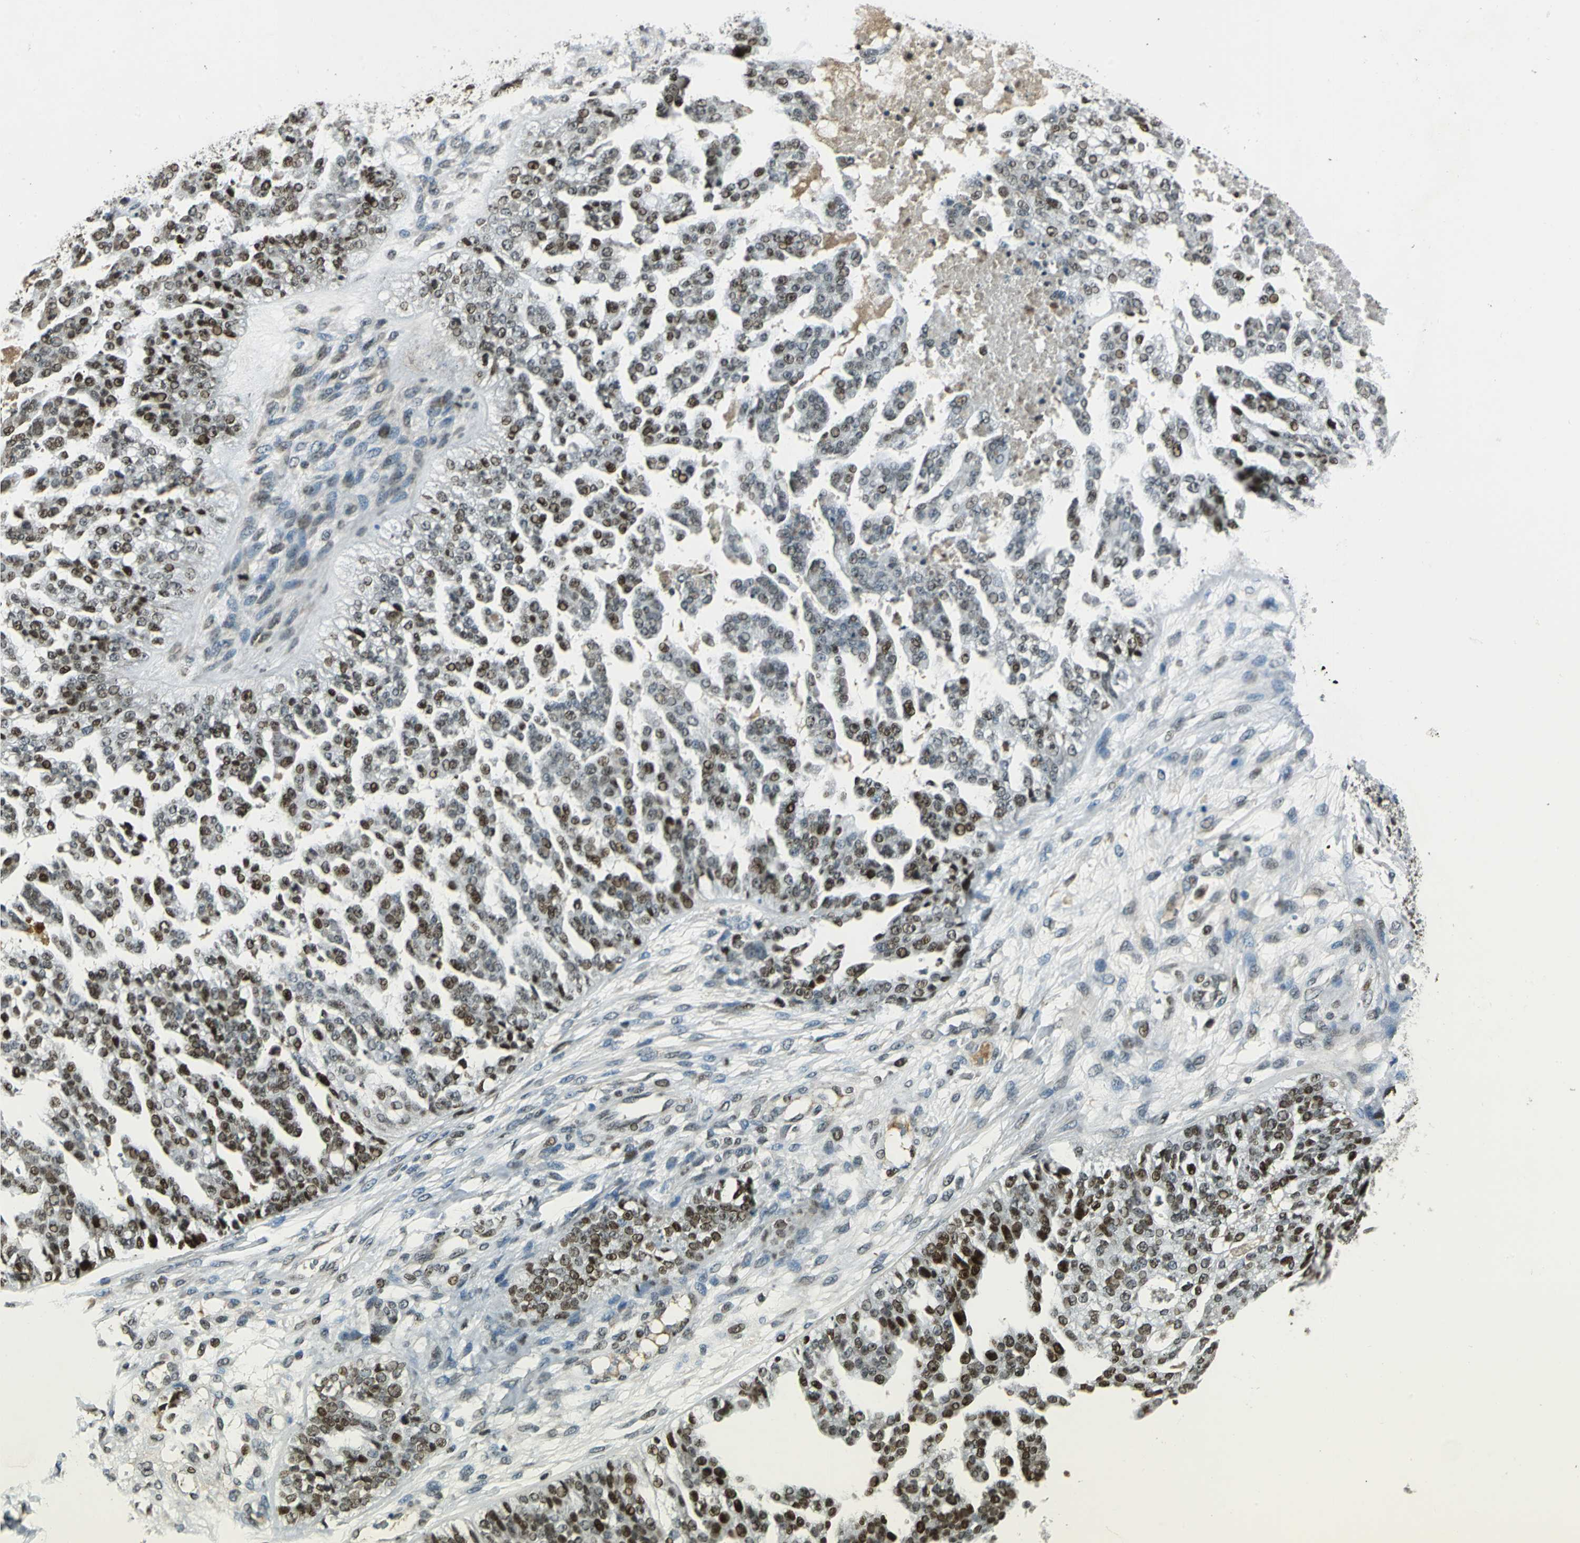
{"staining": {"intensity": "strong", "quantity": ">75%", "location": "nuclear"}, "tissue": "ovarian cancer", "cell_type": "Tumor cells", "image_type": "cancer", "snomed": [{"axis": "morphology", "description": "Carcinoma, NOS"}, {"axis": "topography", "description": "Soft tissue"}, {"axis": "topography", "description": "Ovary"}], "caption": "Ovarian carcinoma stained with DAB immunohistochemistry shows high levels of strong nuclear positivity in about >75% of tumor cells. The staining was performed using DAB, with brown indicating positive protein expression. Nuclei are stained blue with hematoxylin.", "gene": "MCM4", "patient": {"sex": "female", "age": 54}}